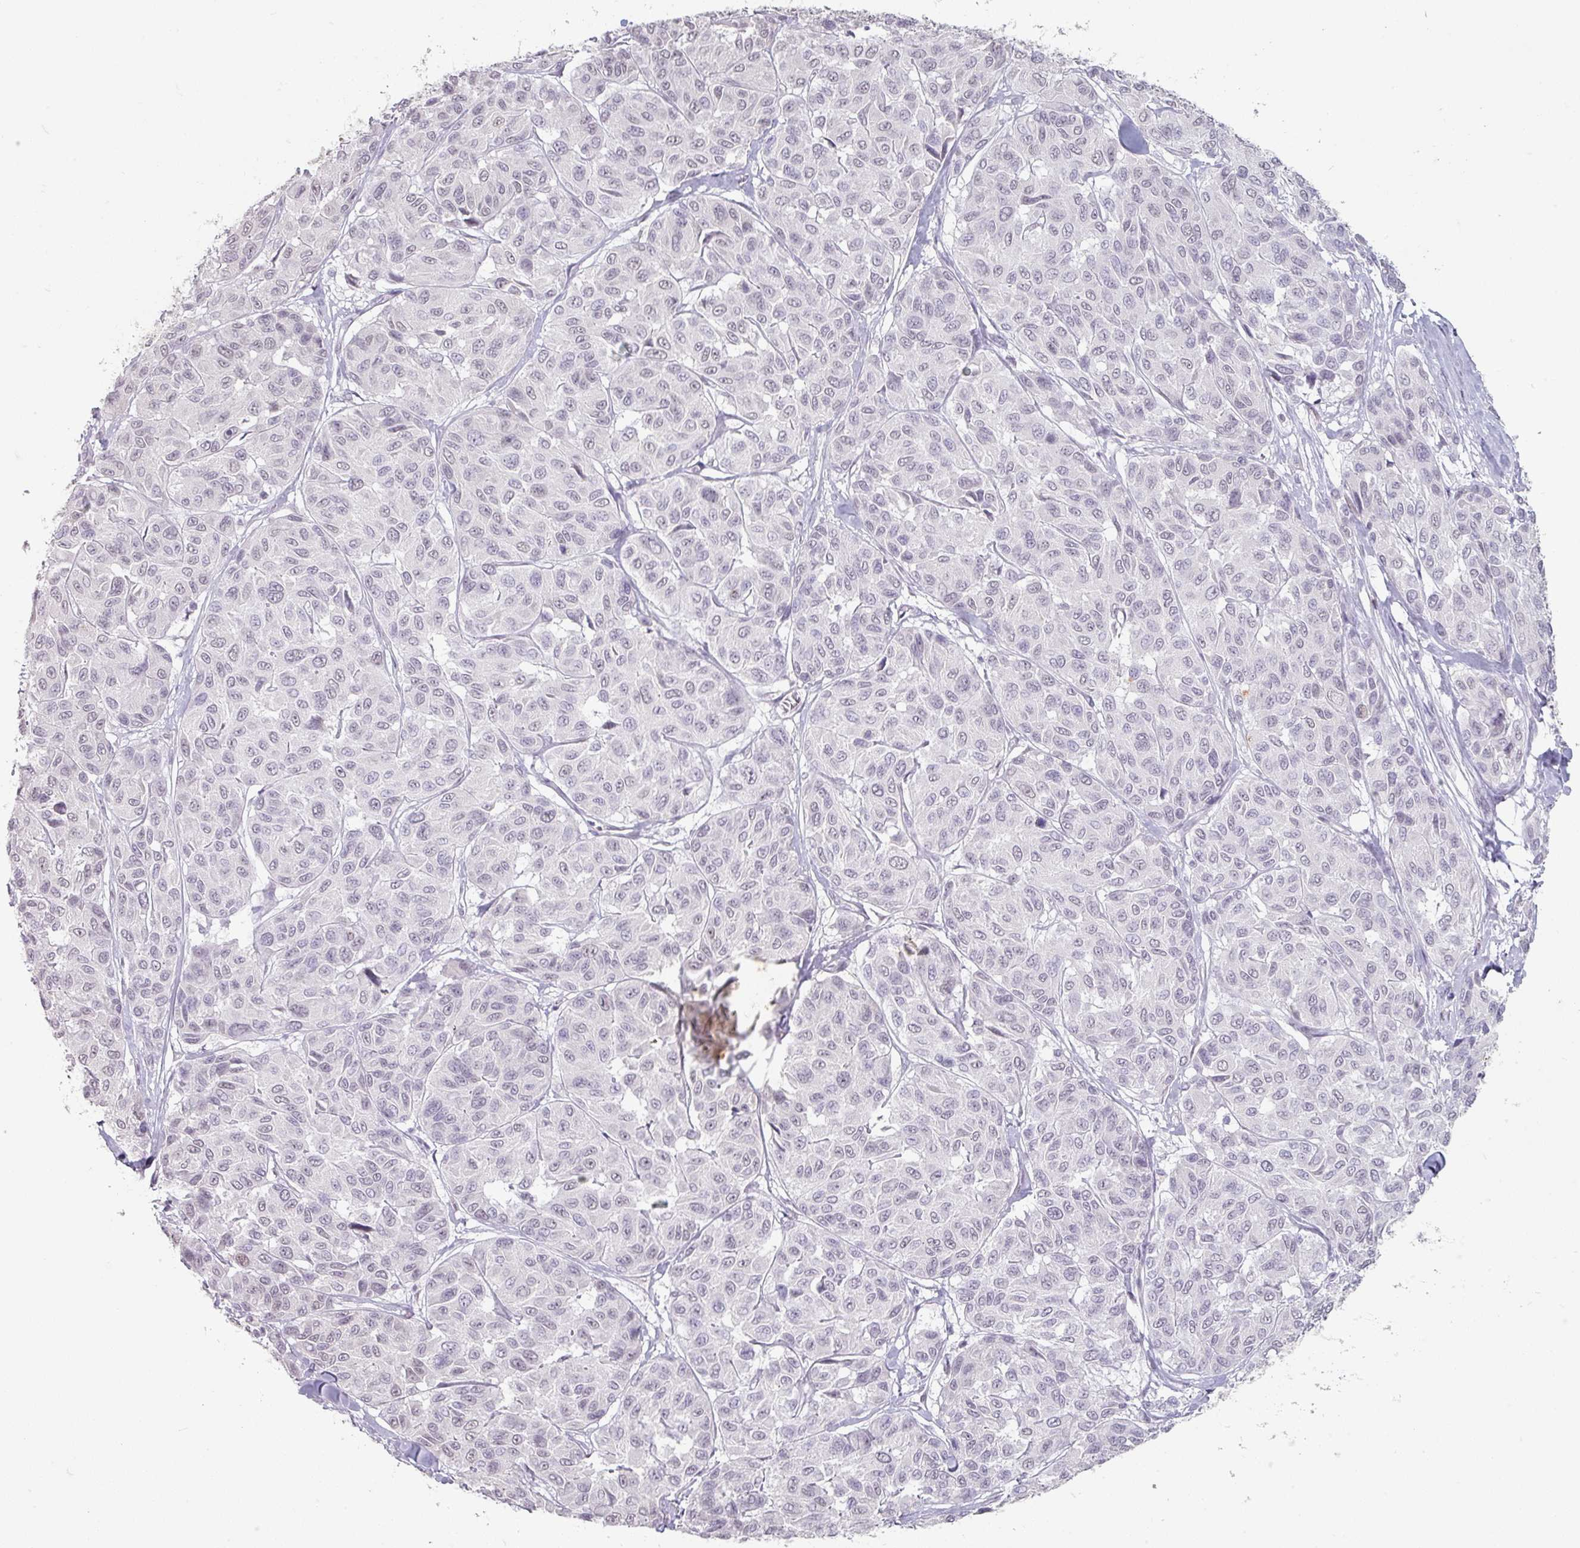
{"staining": {"intensity": "negative", "quantity": "none", "location": "none"}, "tissue": "melanoma", "cell_type": "Tumor cells", "image_type": "cancer", "snomed": [{"axis": "morphology", "description": "Malignant melanoma, NOS"}, {"axis": "topography", "description": "Skin"}], "caption": "Protein analysis of malignant melanoma shows no significant positivity in tumor cells.", "gene": "SPRR1A", "patient": {"sex": "female", "age": 66}}